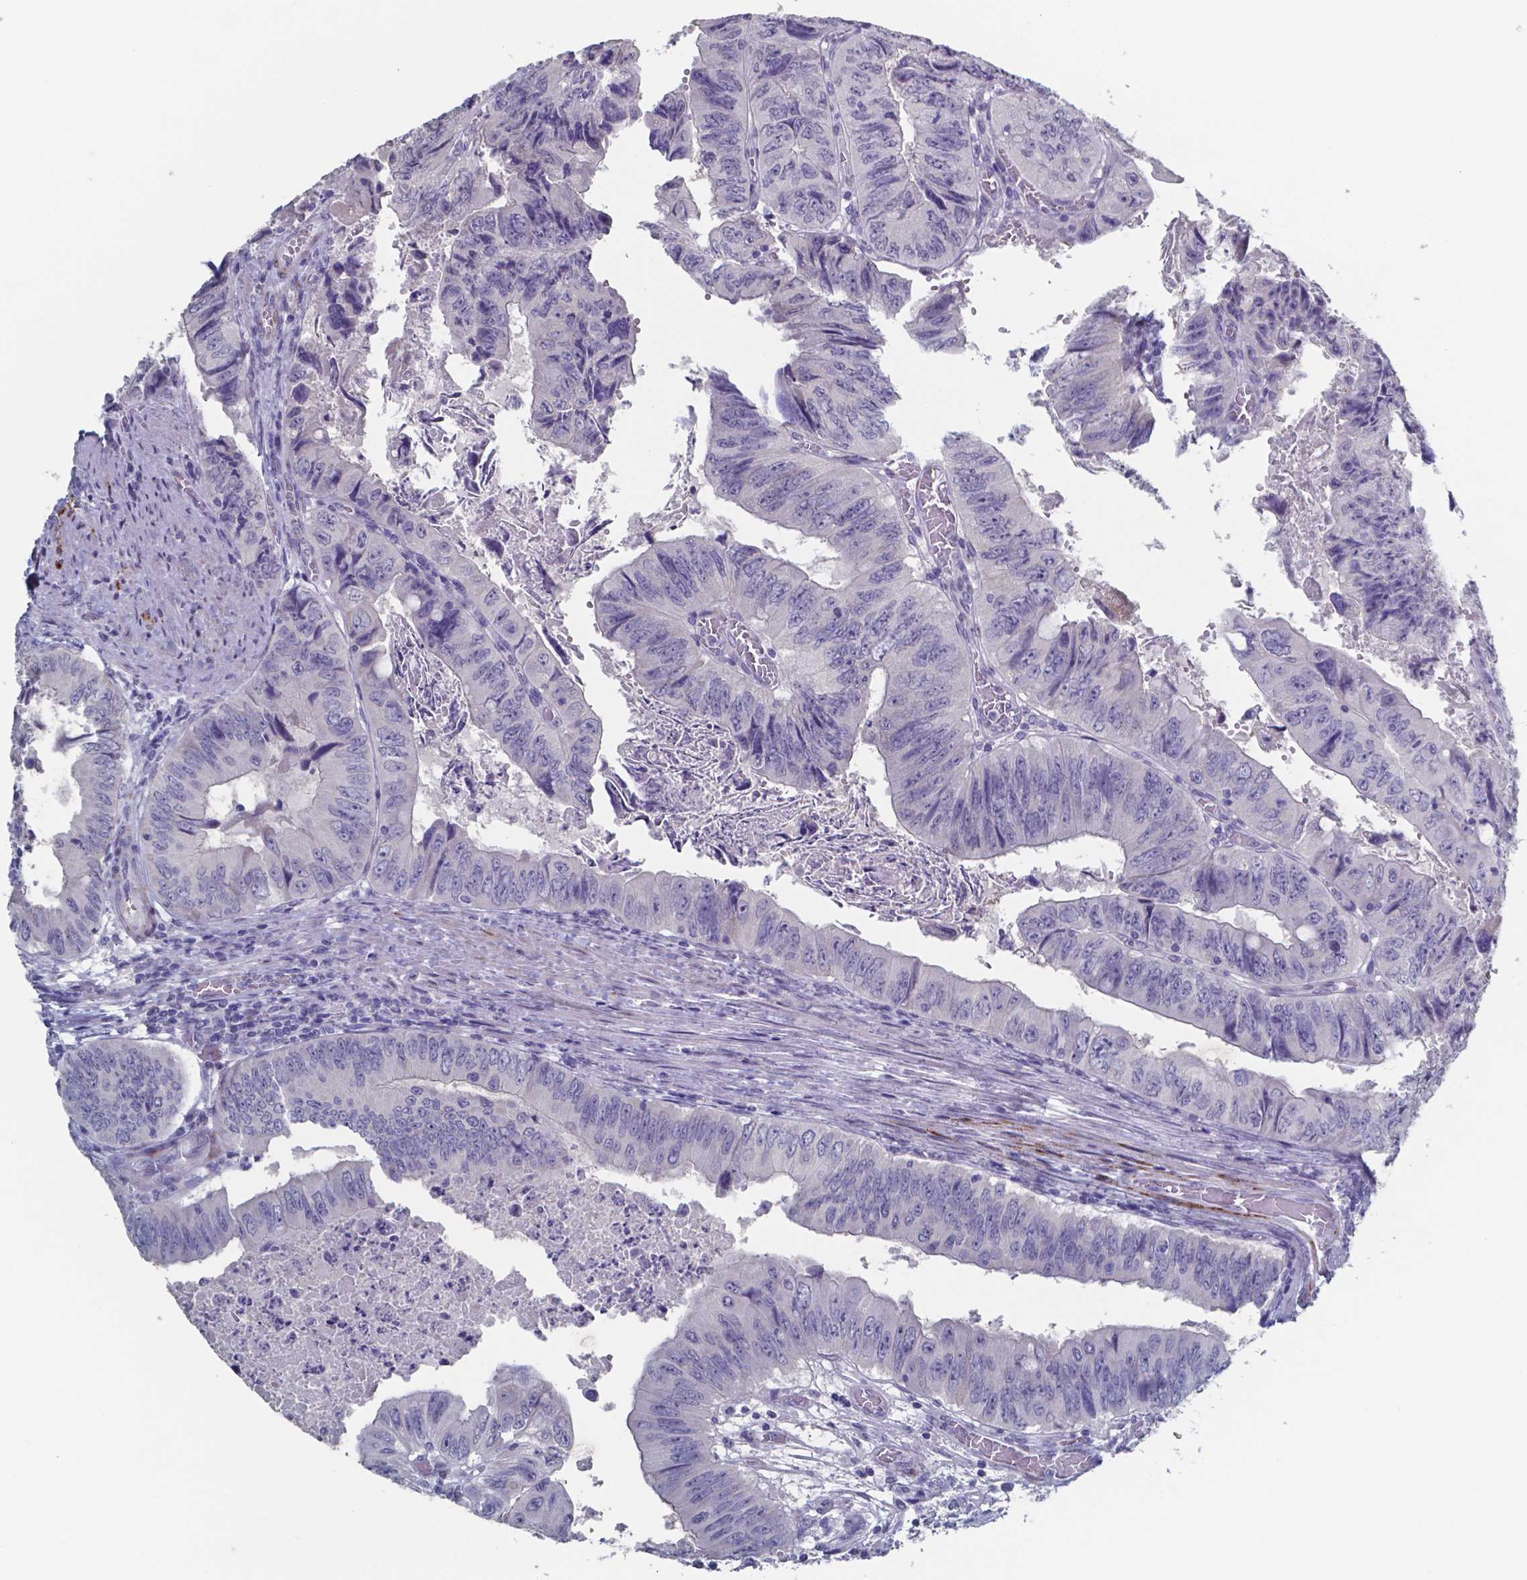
{"staining": {"intensity": "negative", "quantity": "none", "location": "none"}, "tissue": "colorectal cancer", "cell_type": "Tumor cells", "image_type": "cancer", "snomed": [{"axis": "morphology", "description": "Adenocarcinoma, NOS"}, {"axis": "topography", "description": "Colon"}], "caption": "Image shows no protein staining in tumor cells of adenocarcinoma (colorectal) tissue.", "gene": "PLA2R1", "patient": {"sex": "female", "age": 84}}